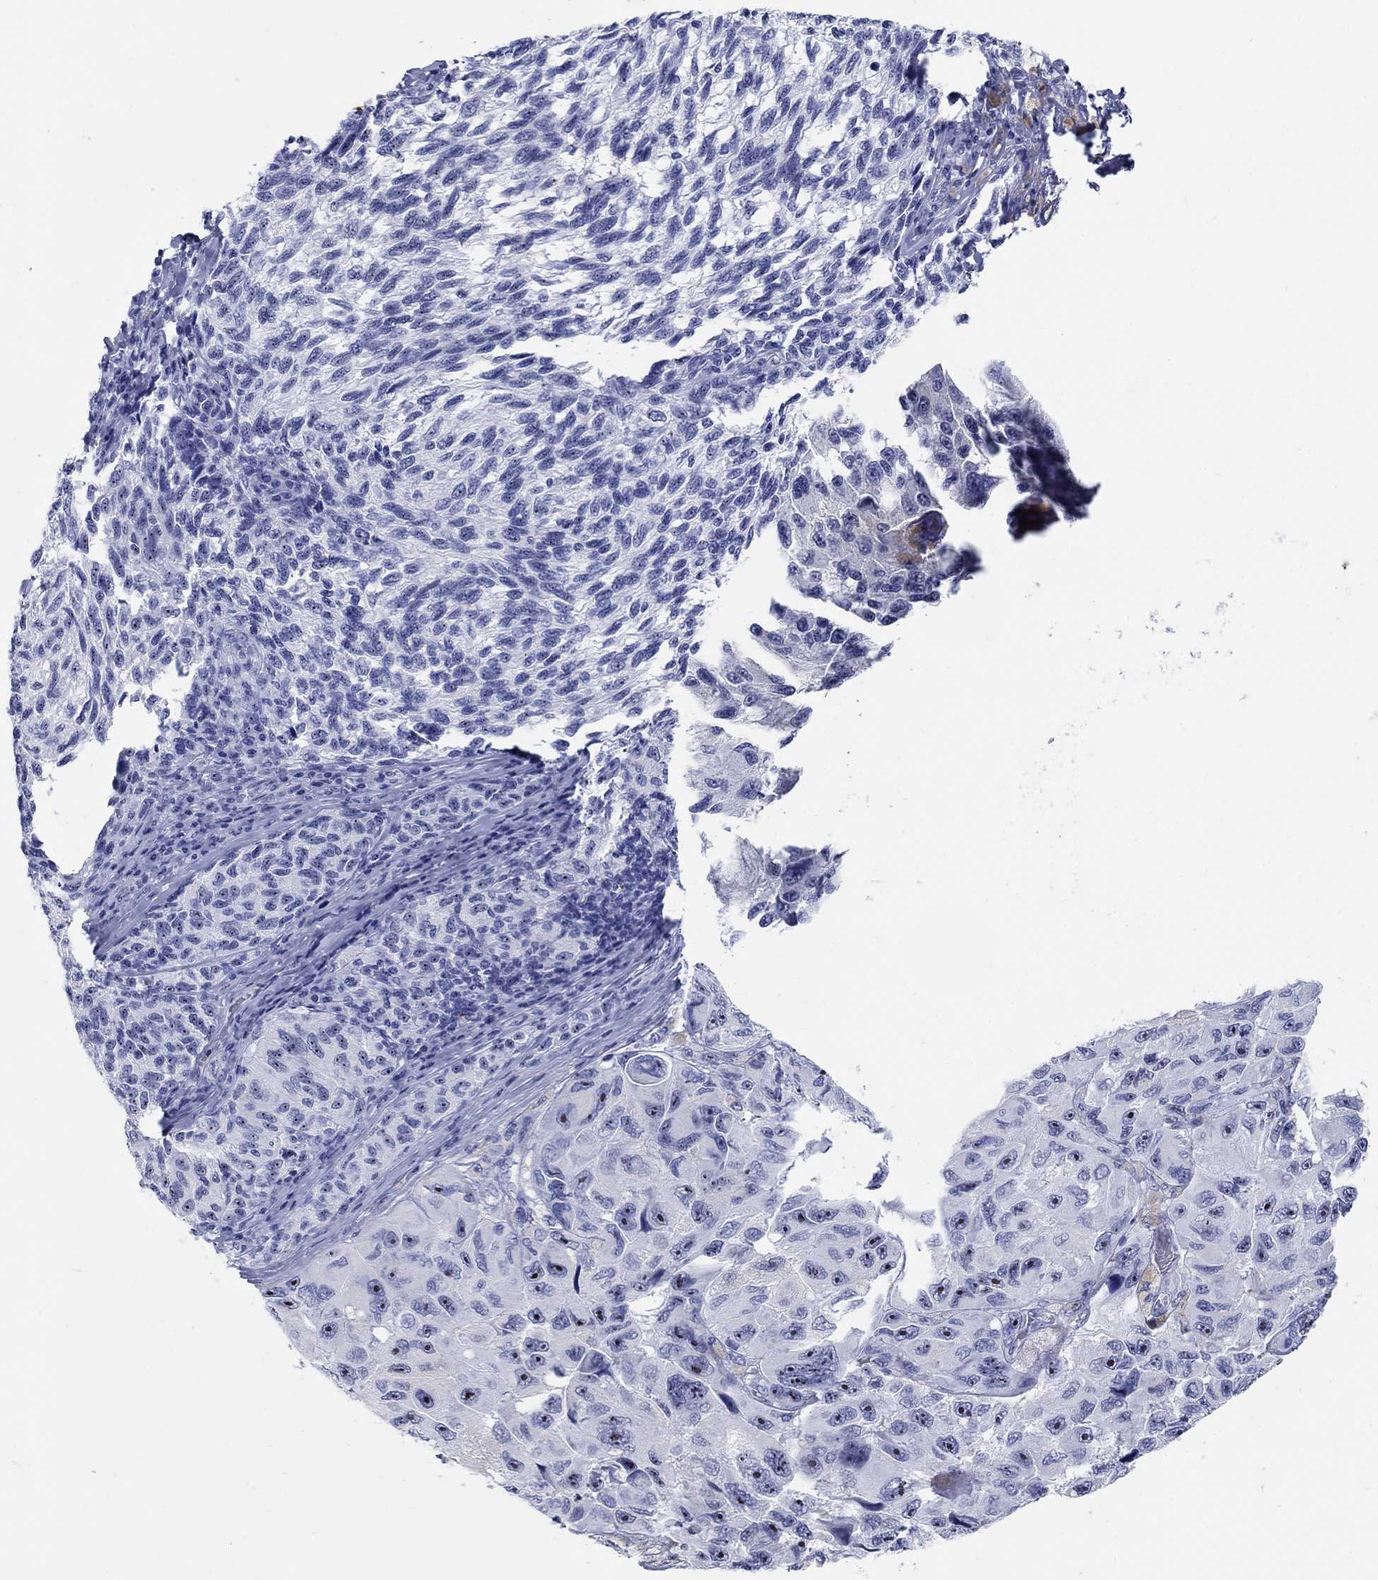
{"staining": {"intensity": "weak", "quantity": "<25%", "location": "nuclear"}, "tissue": "melanoma", "cell_type": "Tumor cells", "image_type": "cancer", "snomed": [{"axis": "morphology", "description": "Malignant melanoma, NOS"}, {"axis": "topography", "description": "Skin"}], "caption": "Tumor cells are negative for protein expression in human melanoma.", "gene": "AKR1C2", "patient": {"sex": "female", "age": 73}}